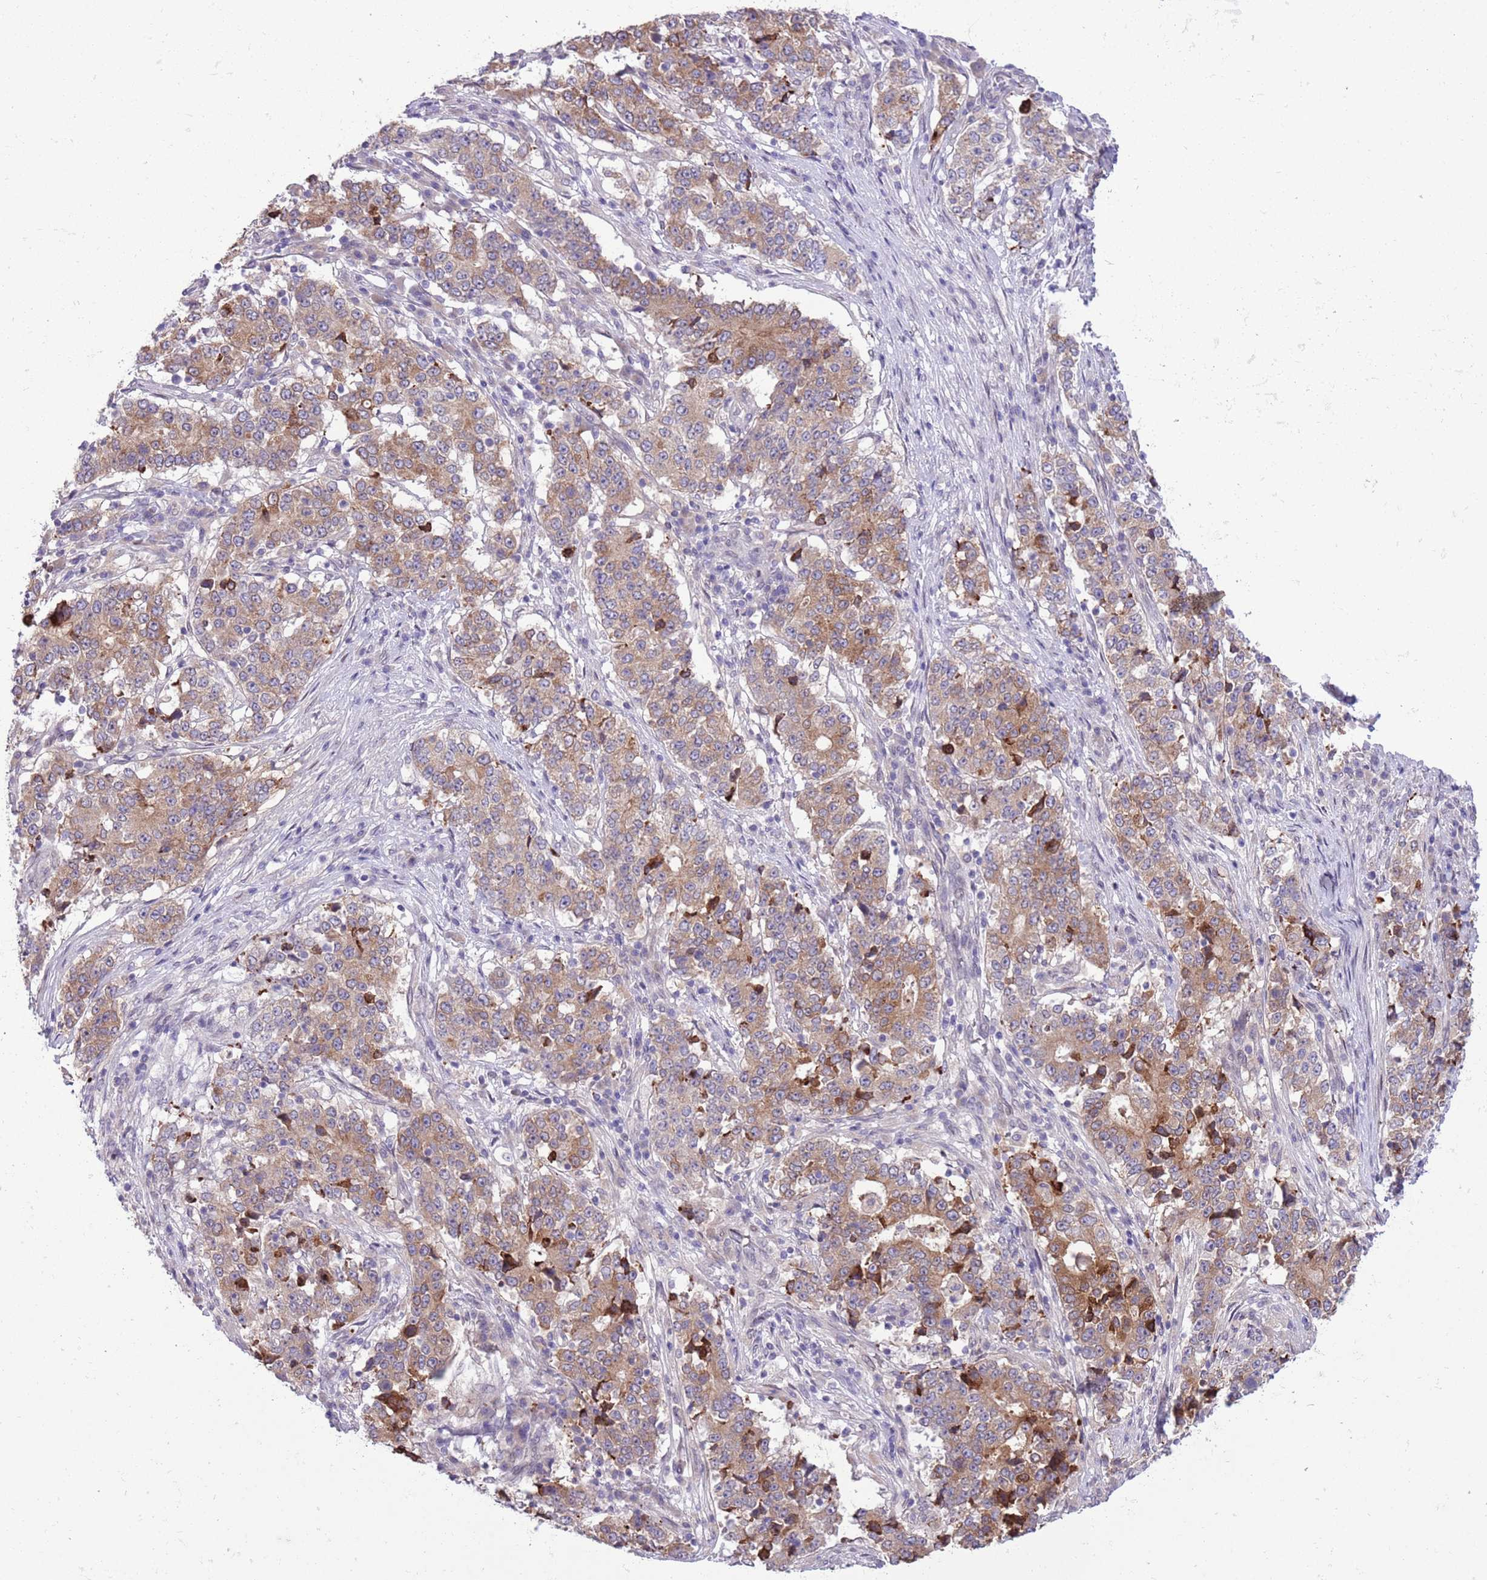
{"staining": {"intensity": "moderate", "quantity": ">75%", "location": "cytoplasmic/membranous"}, "tissue": "stomach cancer", "cell_type": "Tumor cells", "image_type": "cancer", "snomed": [{"axis": "morphology", "description": "Adenocarcinoma, NOS"}, {"axis": "topography", "description": "Stomach"}], "caption": "DAB (3,3'-diaminobenzidine) immunohistochemical staining of stomach cancer exhibits moderate cytoplasmic/membranous protein positivity in approximately >75% of tumor cells.", "gene": "CCND2", "patient": {"sex": "male", "age": 59}}